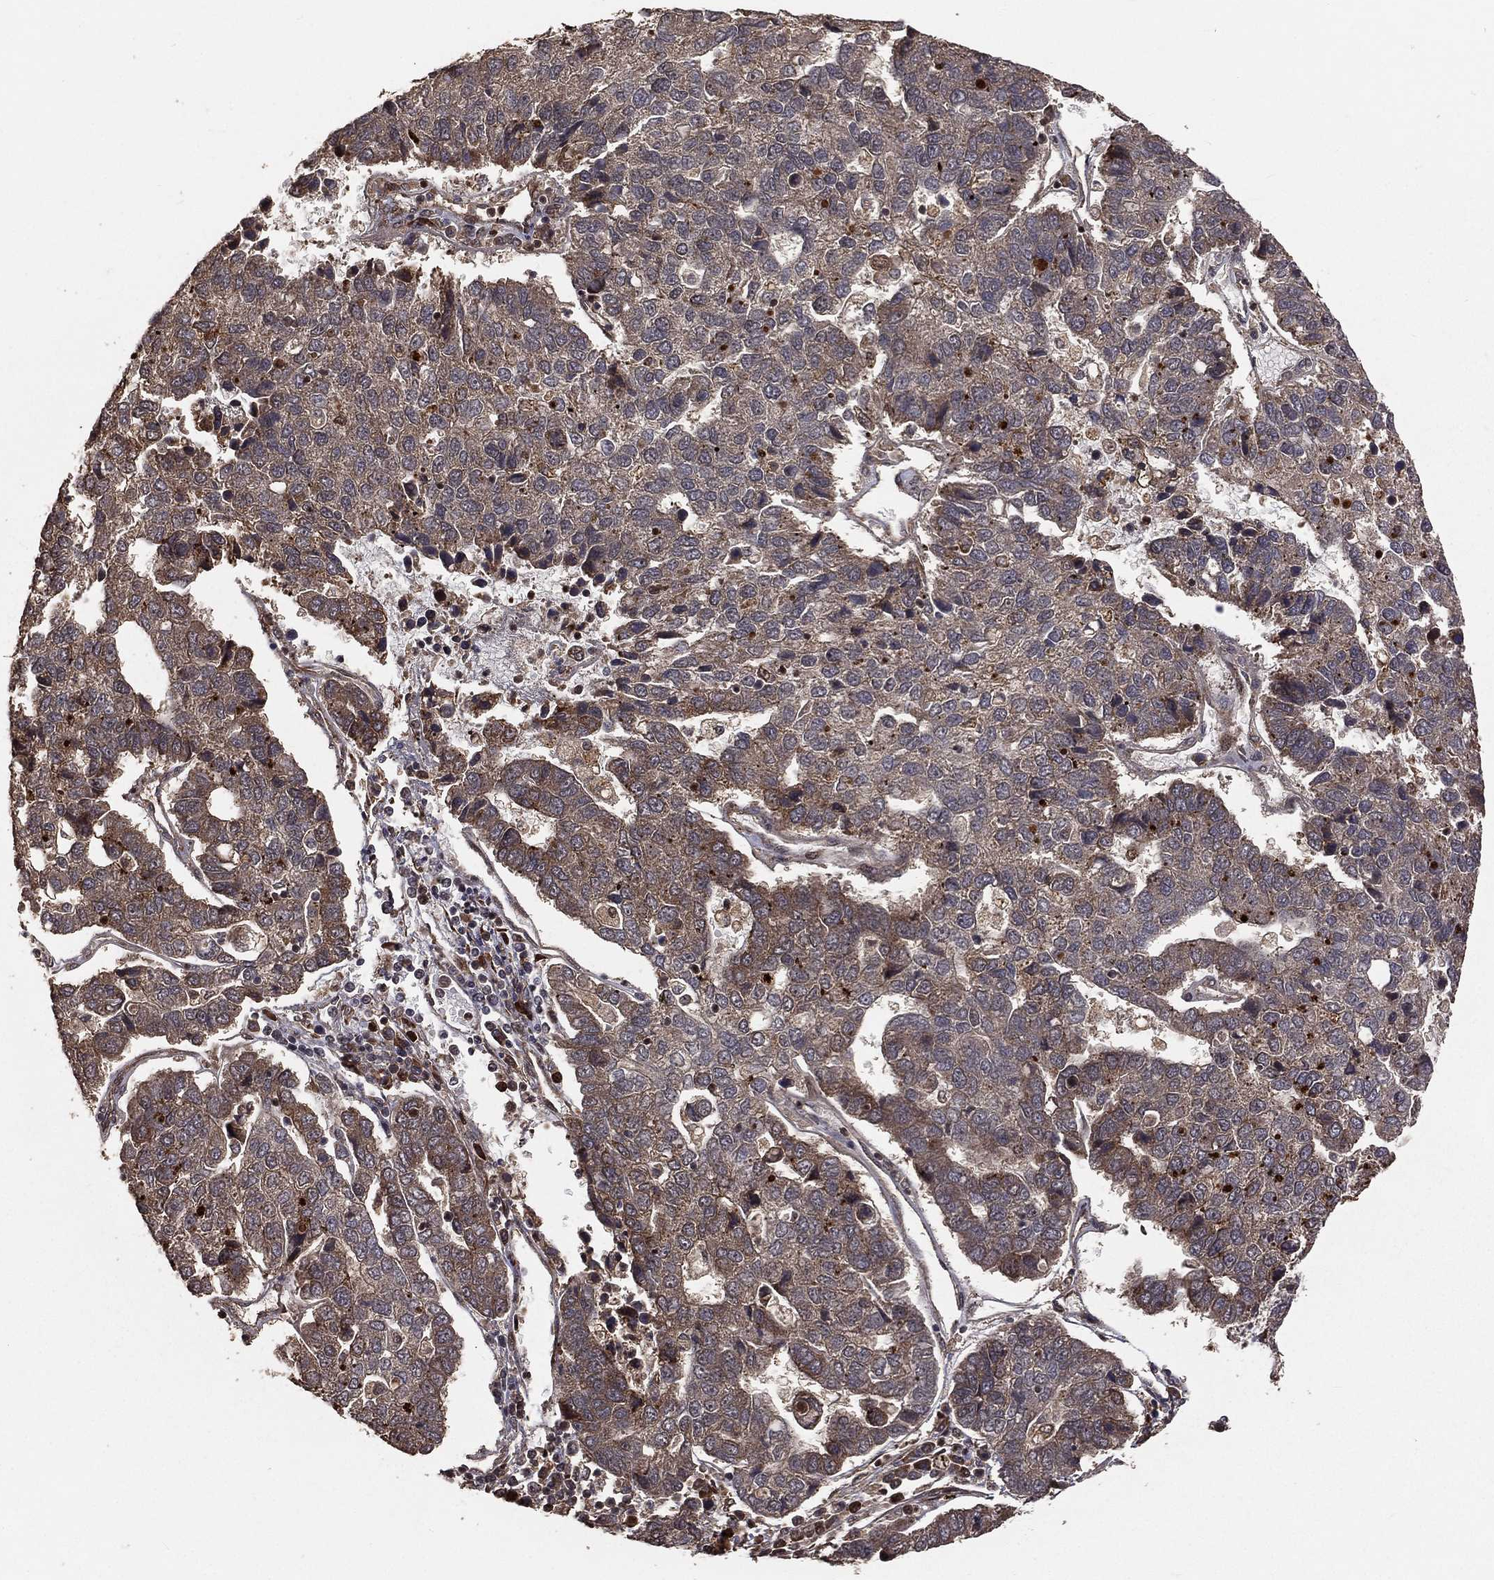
{"staining": {"intensity": "weak", "quantity": "25%-75%", "location": "cytoplasmic/membranous"}, "tissue": "pancreatic cancer", "cell_type": "Tumor cells", "image_type": "cancer", "snomed": [{"axis": "morphology", "description": "Adenocarcinoma, NOS"}, {"axis": "topography", "description": "Pancreas"}], "caption": "DAB (3,3'-diaminobenzidine) immunohistochemical staining of human pancreatic cancer (adenocarcinoma) reveals weak cytoplasmic/membranous protein expression in approximately 25%-75% of tumor cells.", "gene": "MAPK1", "patient": {"sex": "female", "age": 61}}